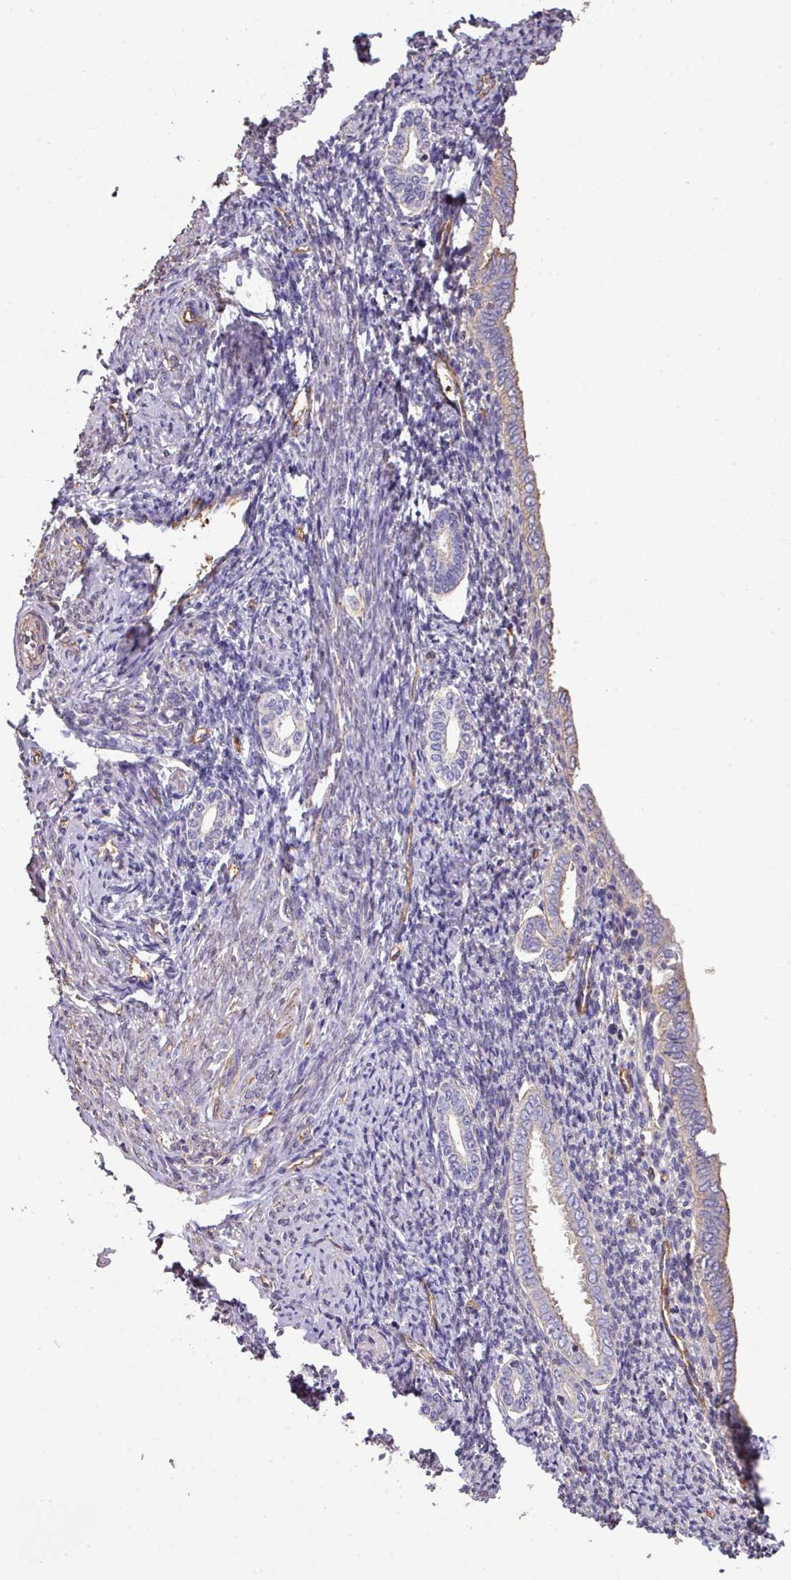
{"staining": {"intensity": "negative", "quantity": "none", "location": "none"}, "tissue": "endometrium", "cell_type": "Cells in endometrial stroma", "image_type": "normal", "snomed": [{"axis": "morphology", "description": "Normal tissue, NOS"}, {"axis": "topography", "description": "Endometrium"}], "caption": "Immunohistochemical staining of benign endometrium reveals no significant expression in cells in endometrial stroma. (DAB immunohistochemistry visualized using brightfield microscopy, high magnification).", "gene": "CALML4", "patient": {"sex": "female", "age": 63}}